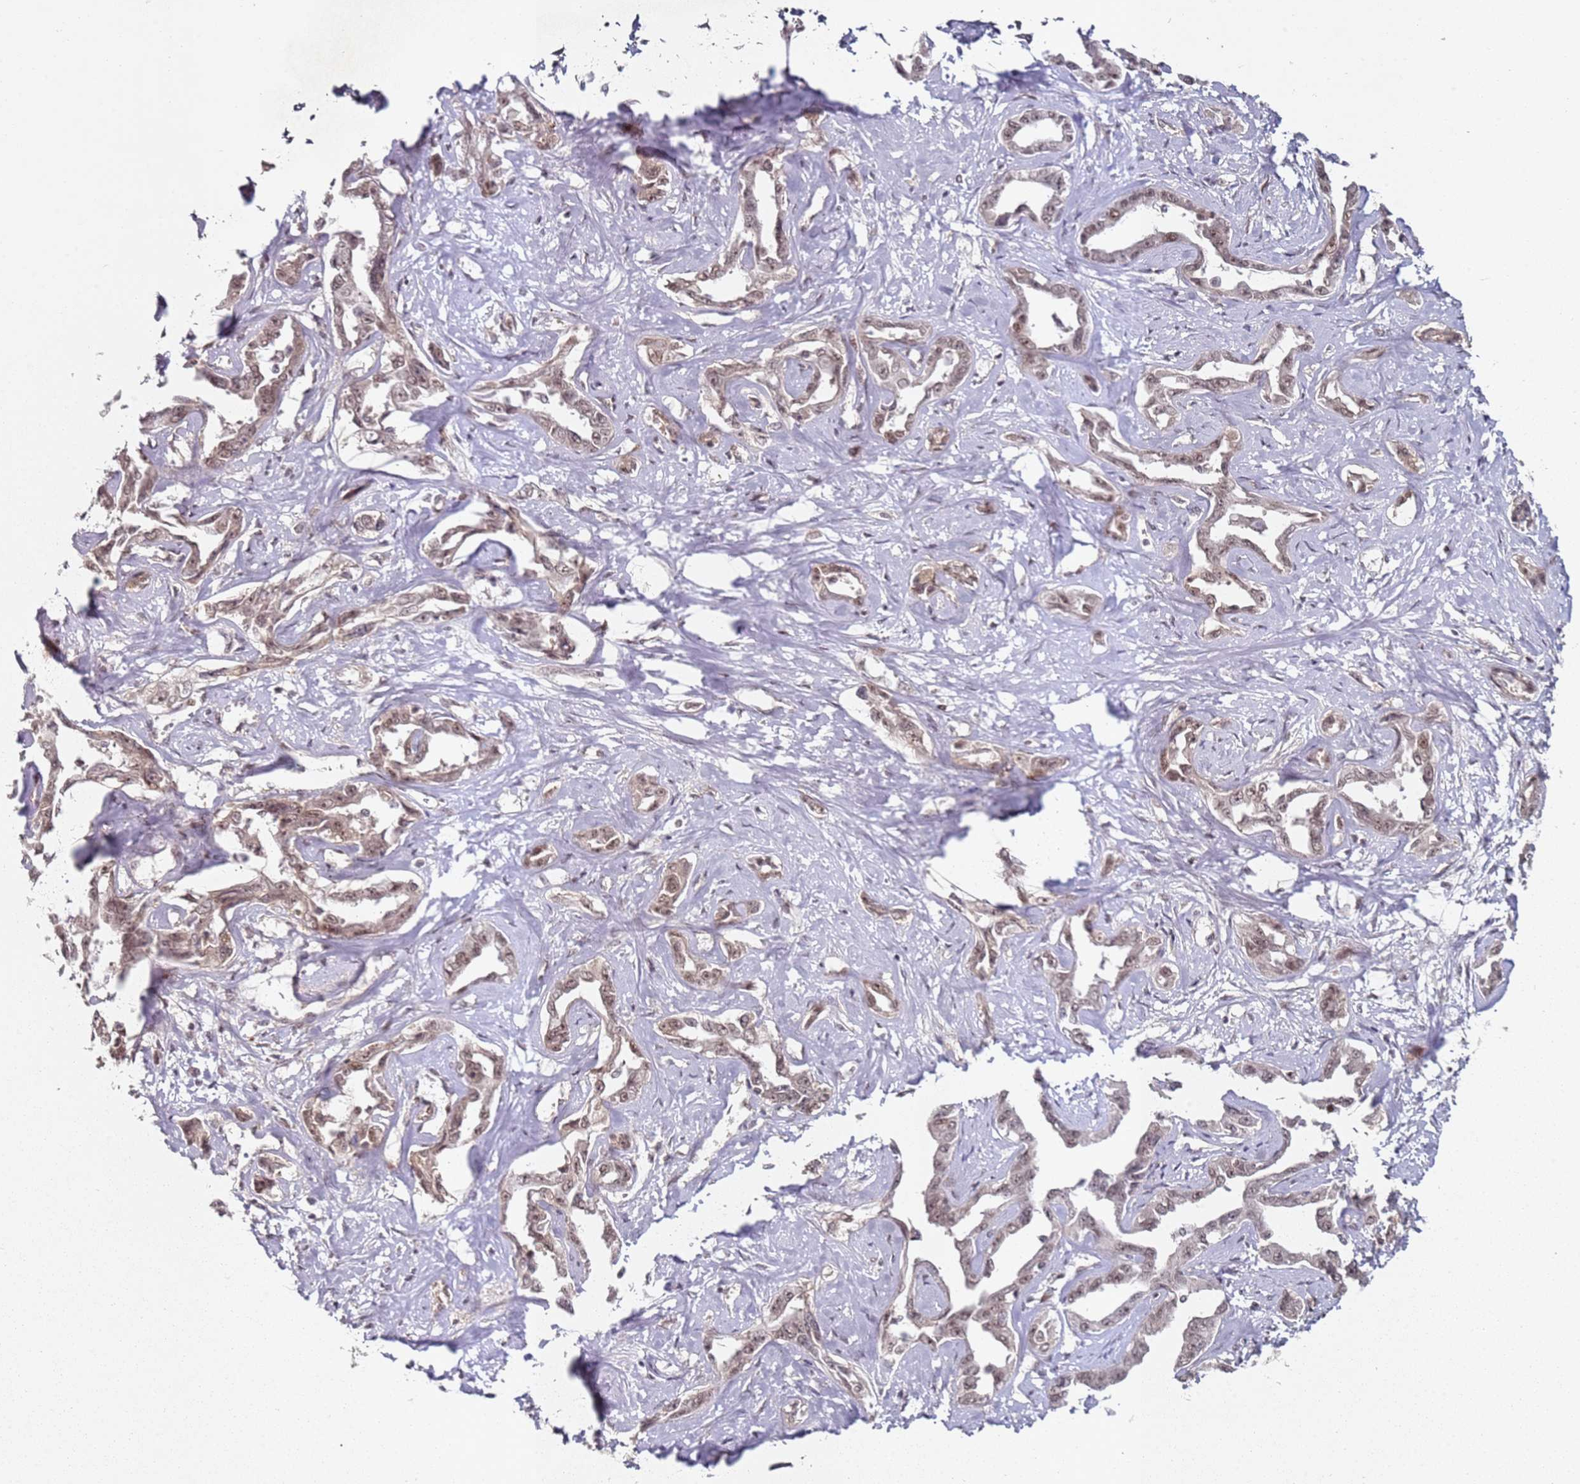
{"staining": {"intensity": "weak", "quantity": ">75%", "location": "cytoplasmic/membranous,nuclear"}, "tissue": "liver cancer", "cell_type": "Tumor cells", "image_type": "cancer", "snomed": [{"axis": "morphology", "description": "Cholangiocarcinoma"}, {"axis": "topography", "description": "Liver"}], "caption": "A micrograph of cholangiocarcinoma (liver) stained for a protein shows weak cytoplasmic/membranous and nuclear brown staining in tumor cells. The protein is stained brown, and the nuclei are stained in blue (DAB IHC with brightfield microscopy, high magnification).", "gene": "ATF6B", "patient": {"sex": "male", "age": 59}}